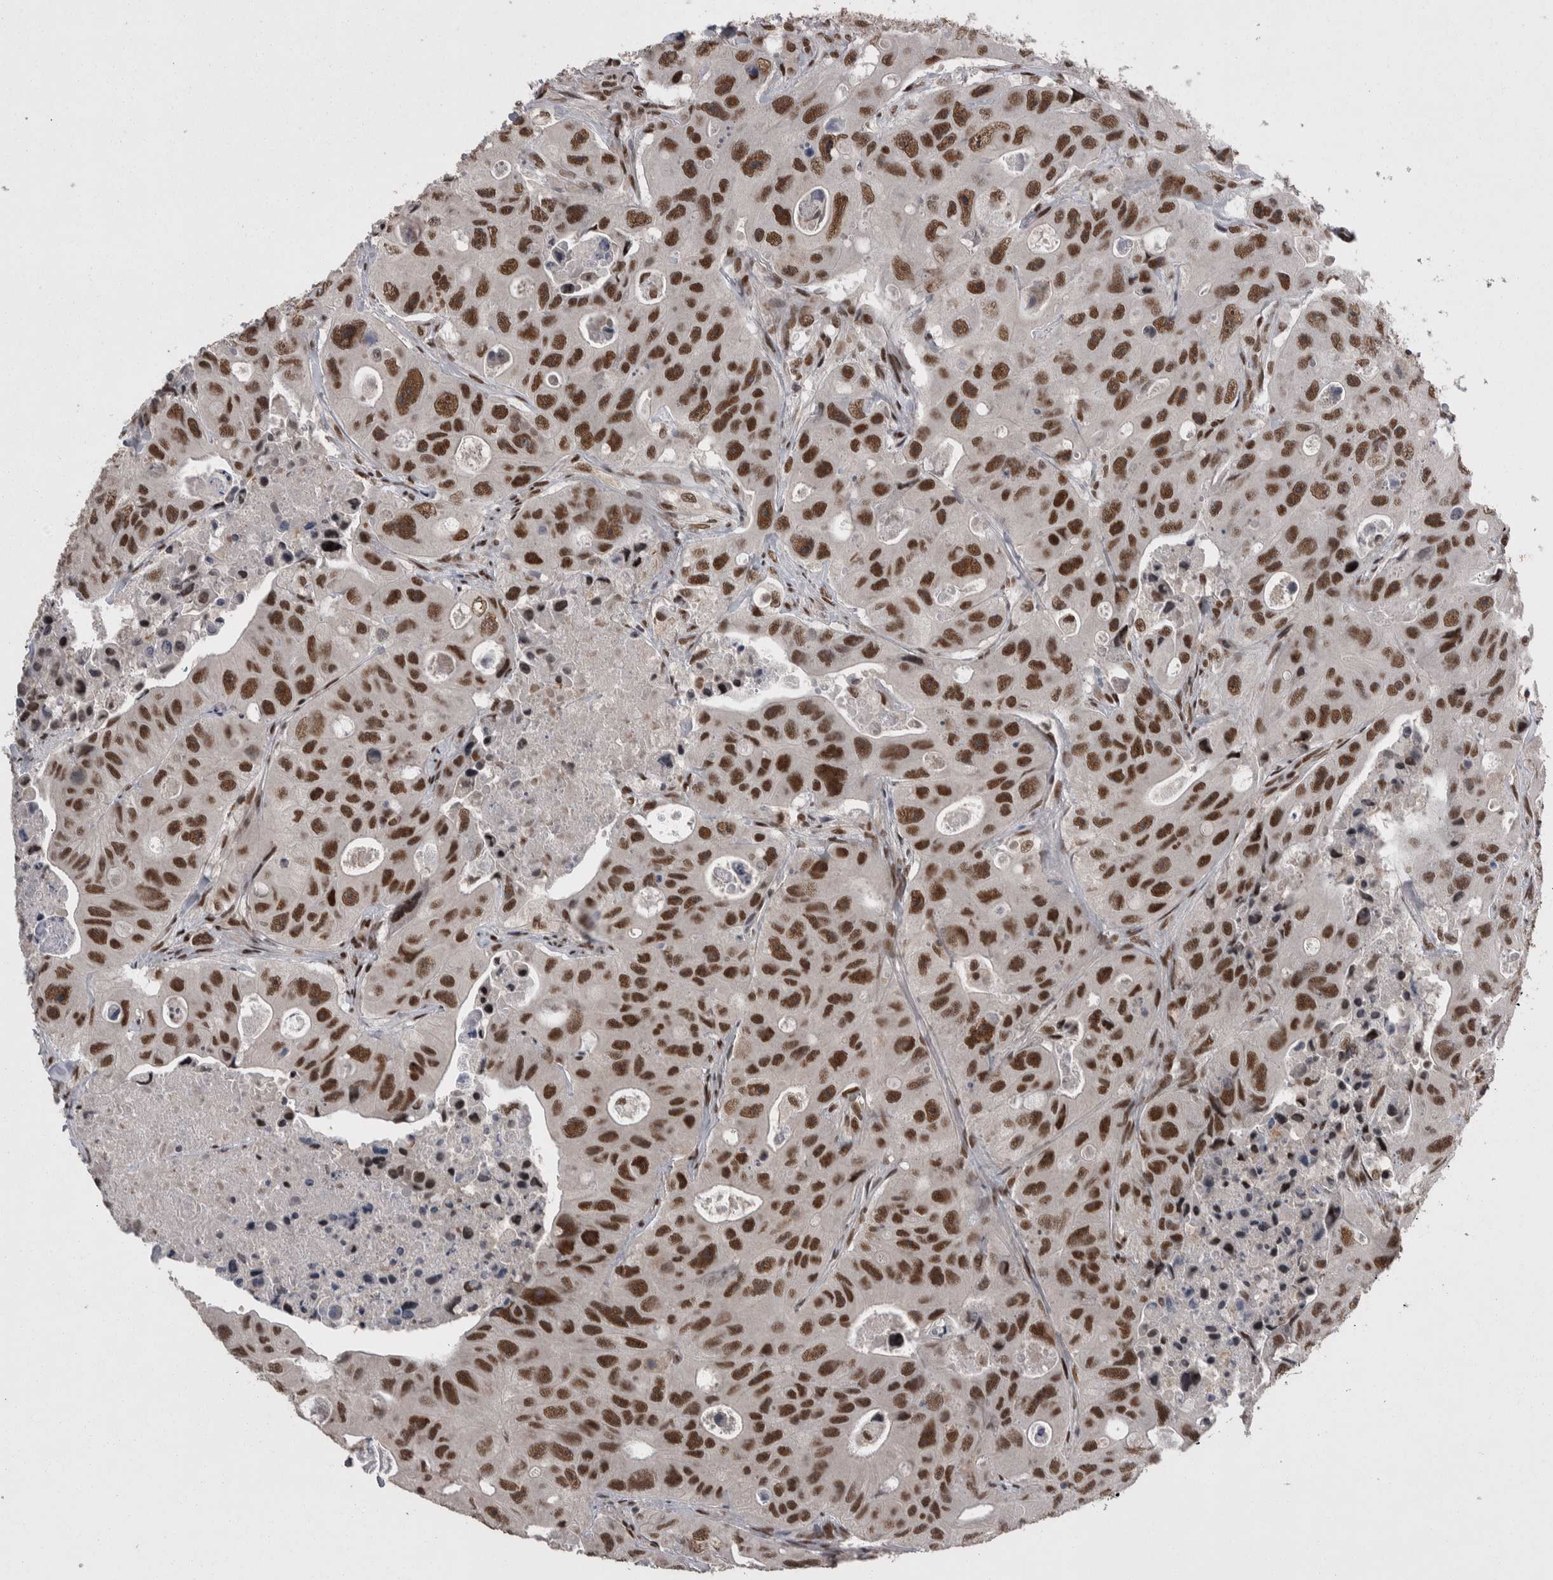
{"staining": {"intensity": "strong", "quantity": ">75%", "location": "nuclear"}, "tissue": "colorectal cancer", "cell_type": "Tumor cells", "image_type": "cancer", "snomed": [{"axis": "morphology", "description": "Adenocarcinoma, NOS"}, {"axis": "topography", "description": "Colon"}], "caption": "Immunohistochemistry staining of colorectal cancer, which exhibits high levels of strong nuclear staining in about >75% of tumor cells indicating strong nuclear protein positivity. The staining was performed using DAB (3,3'-diaminobenzidine) (brown) for protein detection and nuclei were counterstained in hematoxylin (blue).", "gene": "DMTF1", "patient": {"sex": "female", "age": 46}}